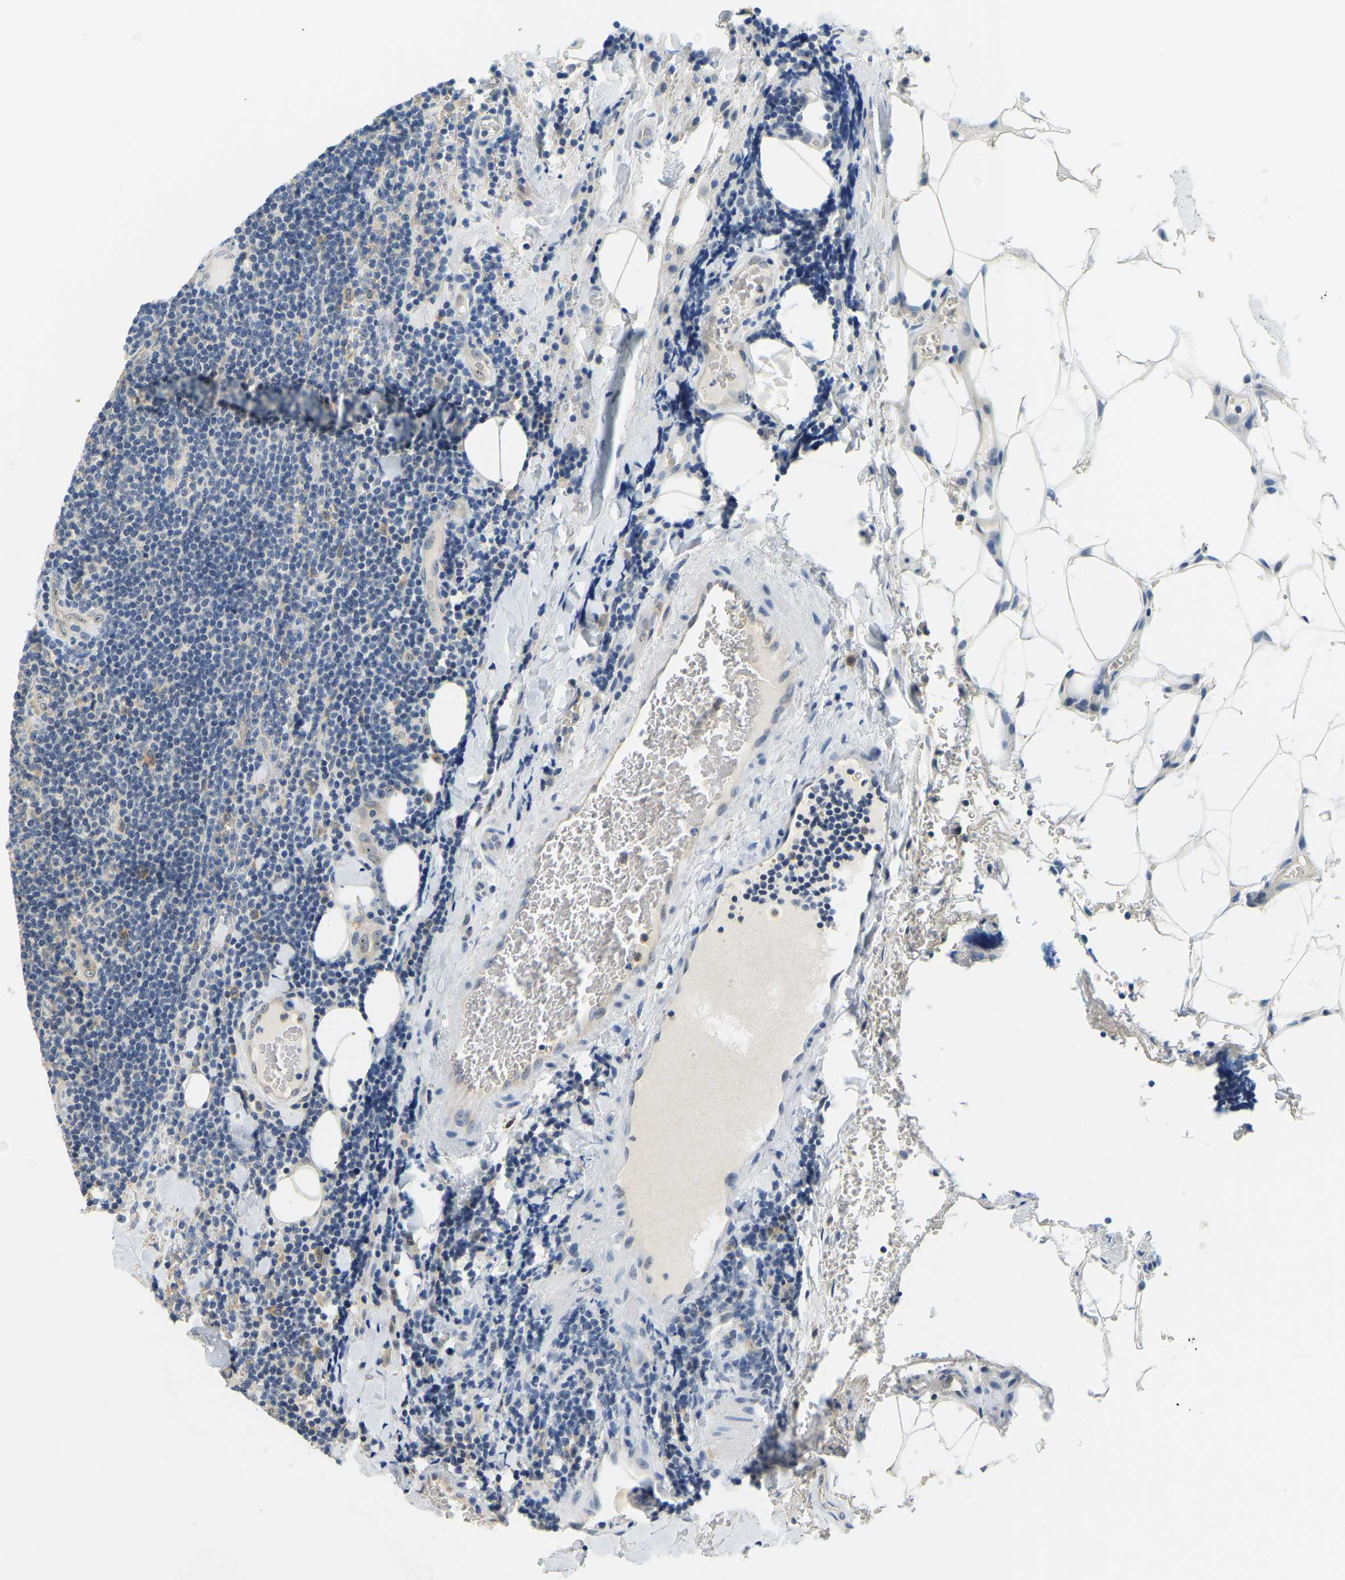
{"staining": {"intensity": "negative", "quantity": "none", "location": "none"}, "tissue": "lymphoma", "cell_type": "Tumor cells", "image_type": "cancer", "snomed": [{"axis": "morphology", "description": "Malignant lymphoma, non-Hodgkin's type, Low grade"}, {"axis": "topography", "description": "Lymph node"}], "caption": "This is a photomicrograph of IHC staining of malignant lymphoma, non-Hodgkin's type (low-grade), which shows no staining in tumor cells.", "gene": "RRP1", "patient": {"sex": "male", "age": 66}}